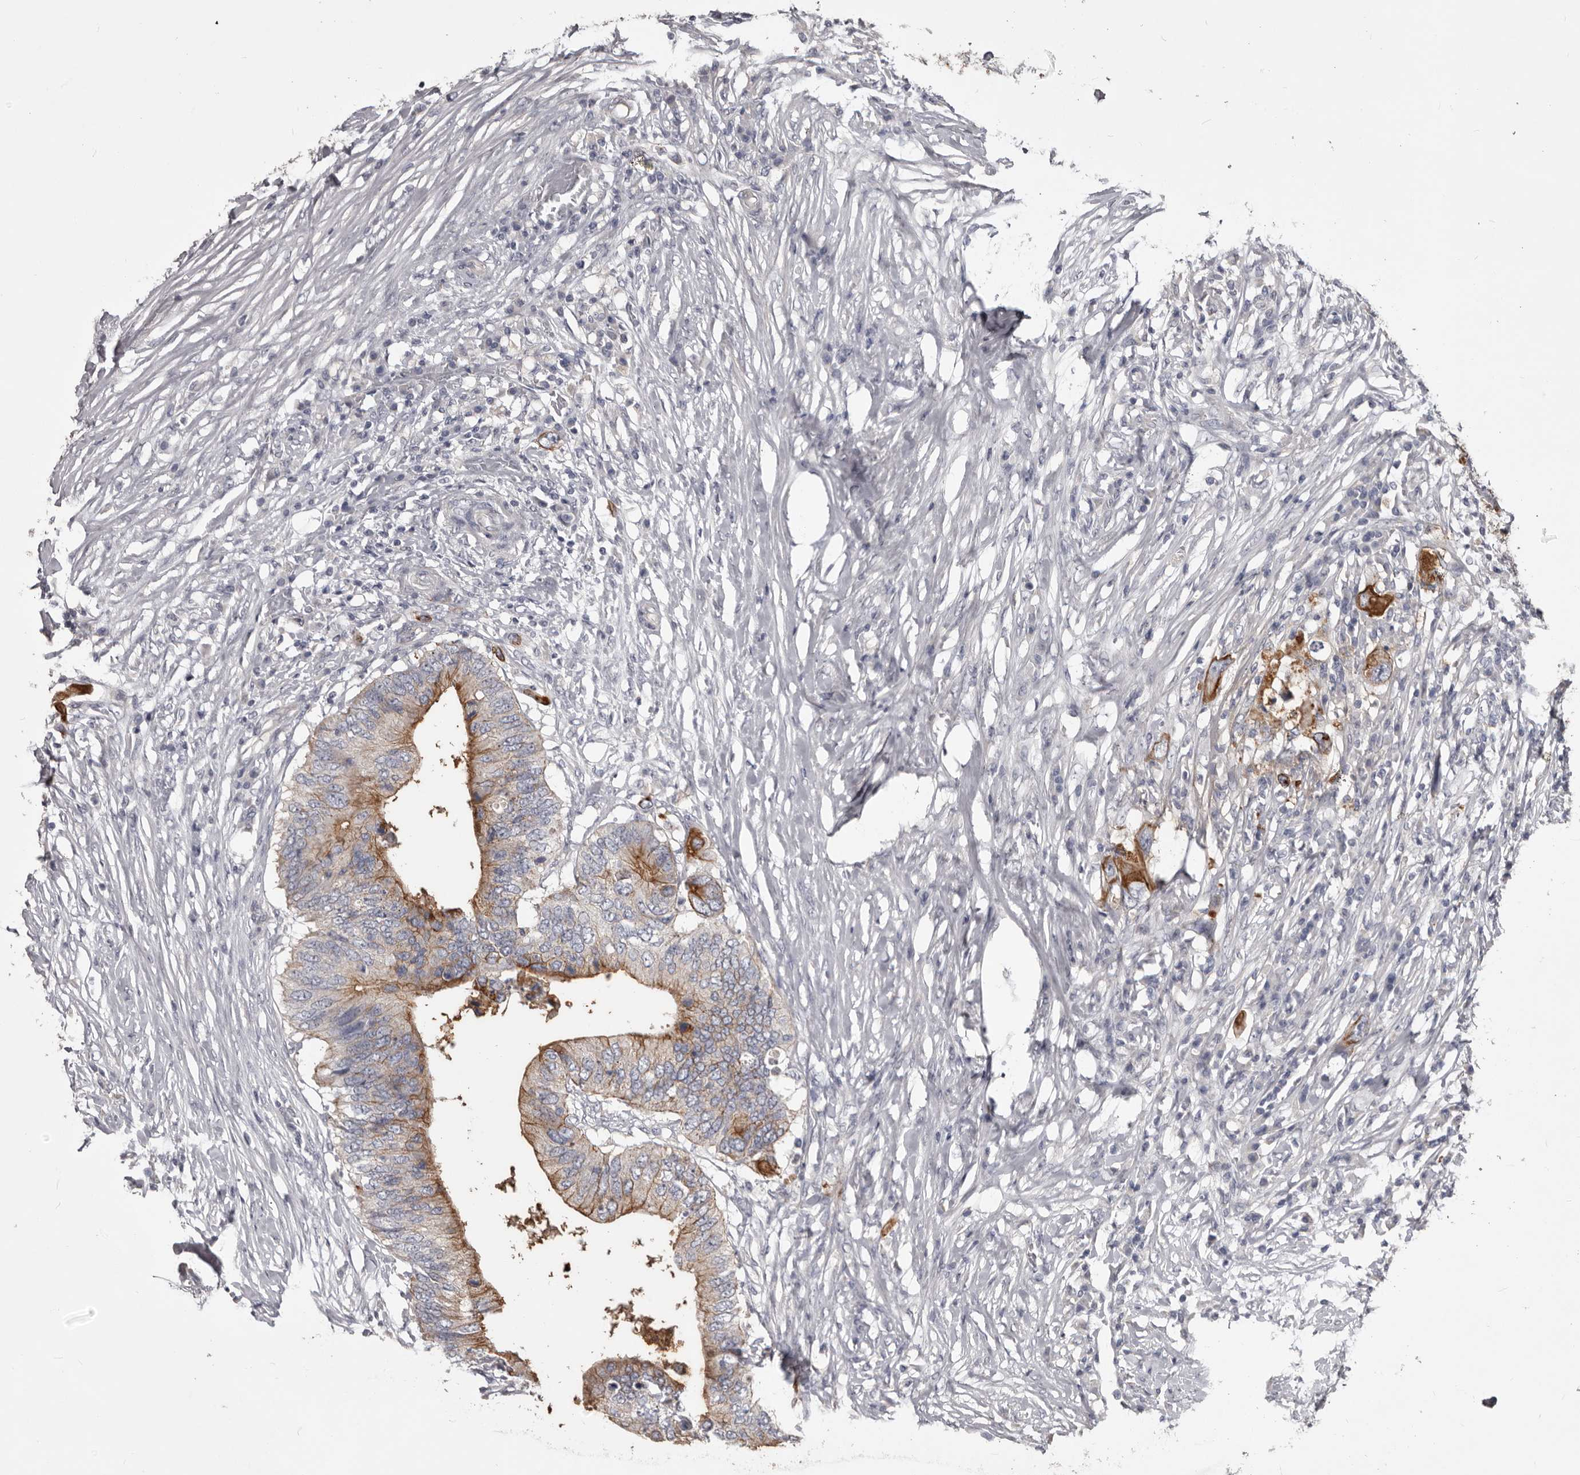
{"staining": {"intensity": "moderate", "quantity": "25%-75%", "location": "cytoplasmic/membranous"}, "tissue": "colorectal cancer", "cell_type": "Tumor cells", "image_type": "cancer", "snomed": [{"axis": "morphology", "description": "Adenocarcinoma, NOS"}, {"axis": "topography", "description": "Colon"}], "caption": "IHC (DAB (3,3'-diaminobenzidine)) staining of human colorectal cancer (adenocarcinoma) shows moderate cytoplasmic/membranous protein staining in approximately 25%-75% of tumor cells.", "gene": "LPAR6", "patient": {"sex": "male", "age": 71}}